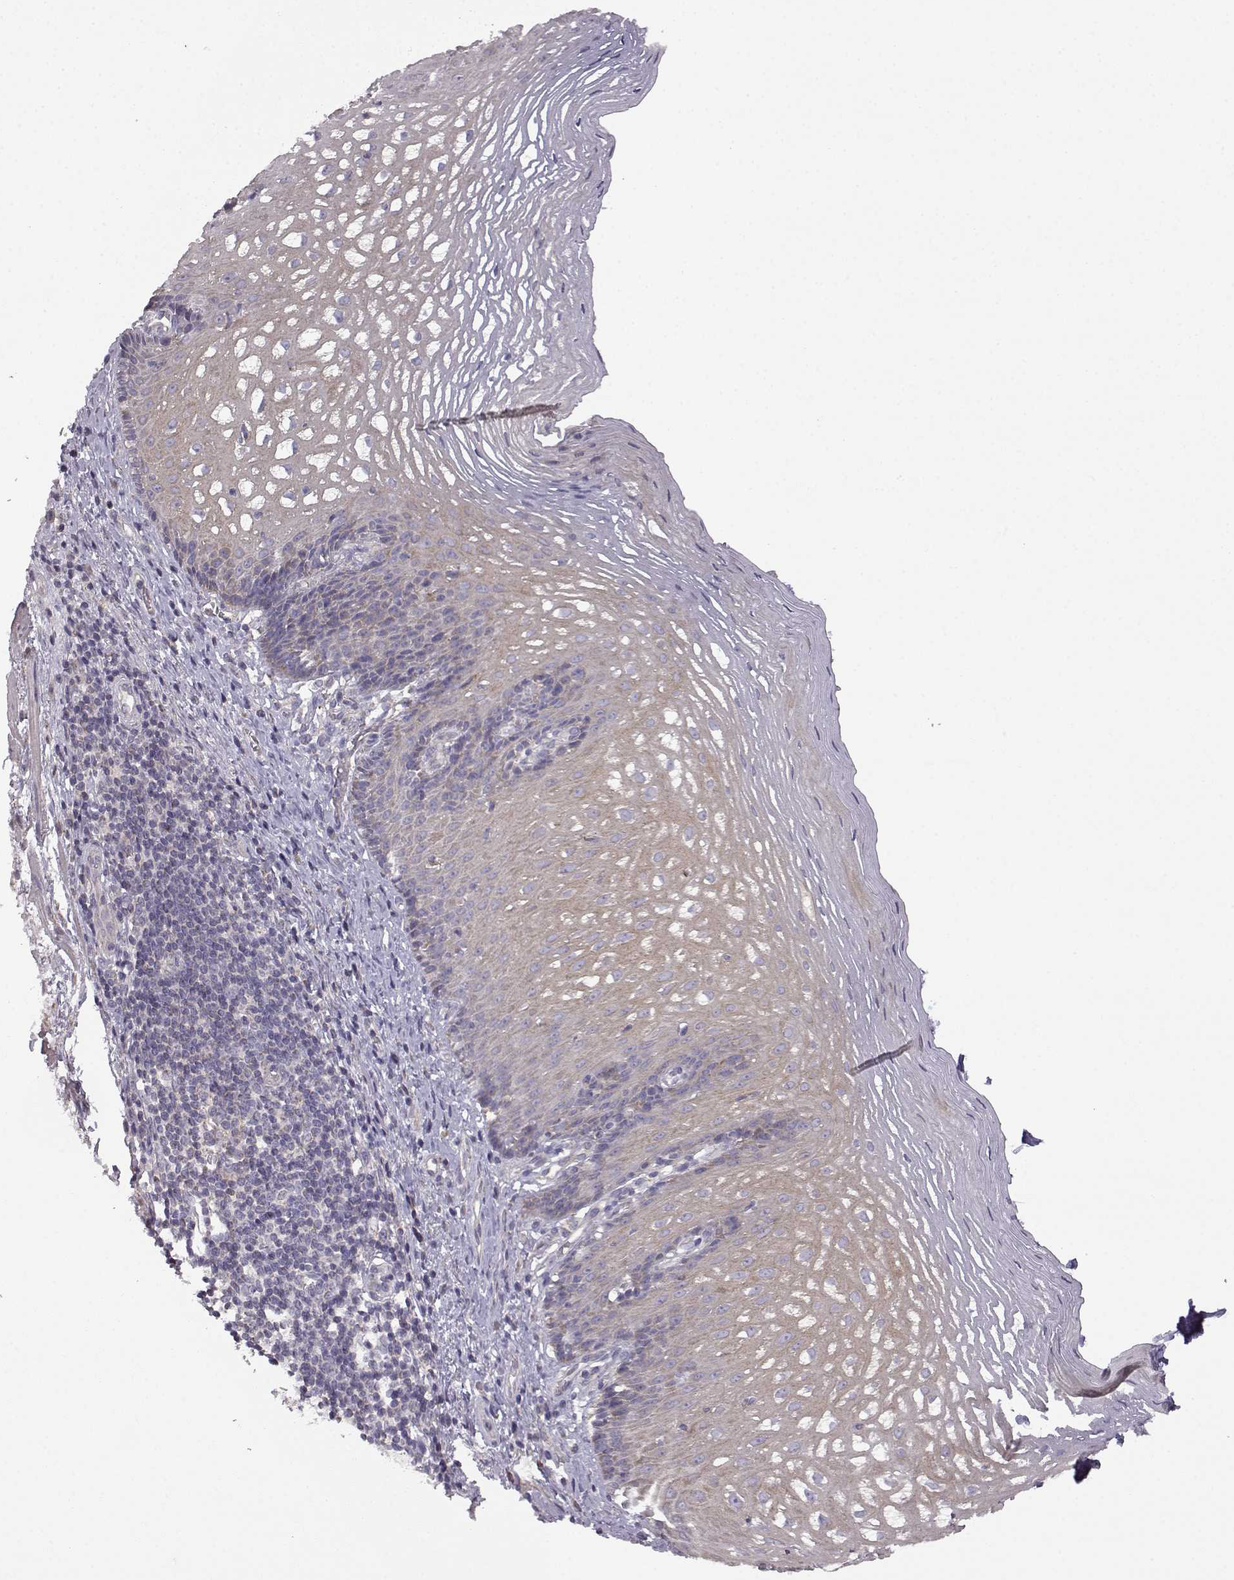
{"staining": {"intensity": "weak", "quantity": "<25%", "location": "cytoplasmic/membranous"}, "tissue": "esophagus", "cell_type": "Squamous epithelial cells", "image_type": "normal", "snomed": [{"axis": "morphology", "description": "Normal tissue, NOS"}, {"axis": "topography", "description": "Esophagus"}], "caption": "Squamous epithelial cells show no significant protein positivity in benign esophagus. Brightfield microscopy of immunohistochemistry stained with DAB (brown) and hematoxylin (blue), captured at high magnification.", "gene": "DDC", "patient": {"sex": "male", "age": 76}}